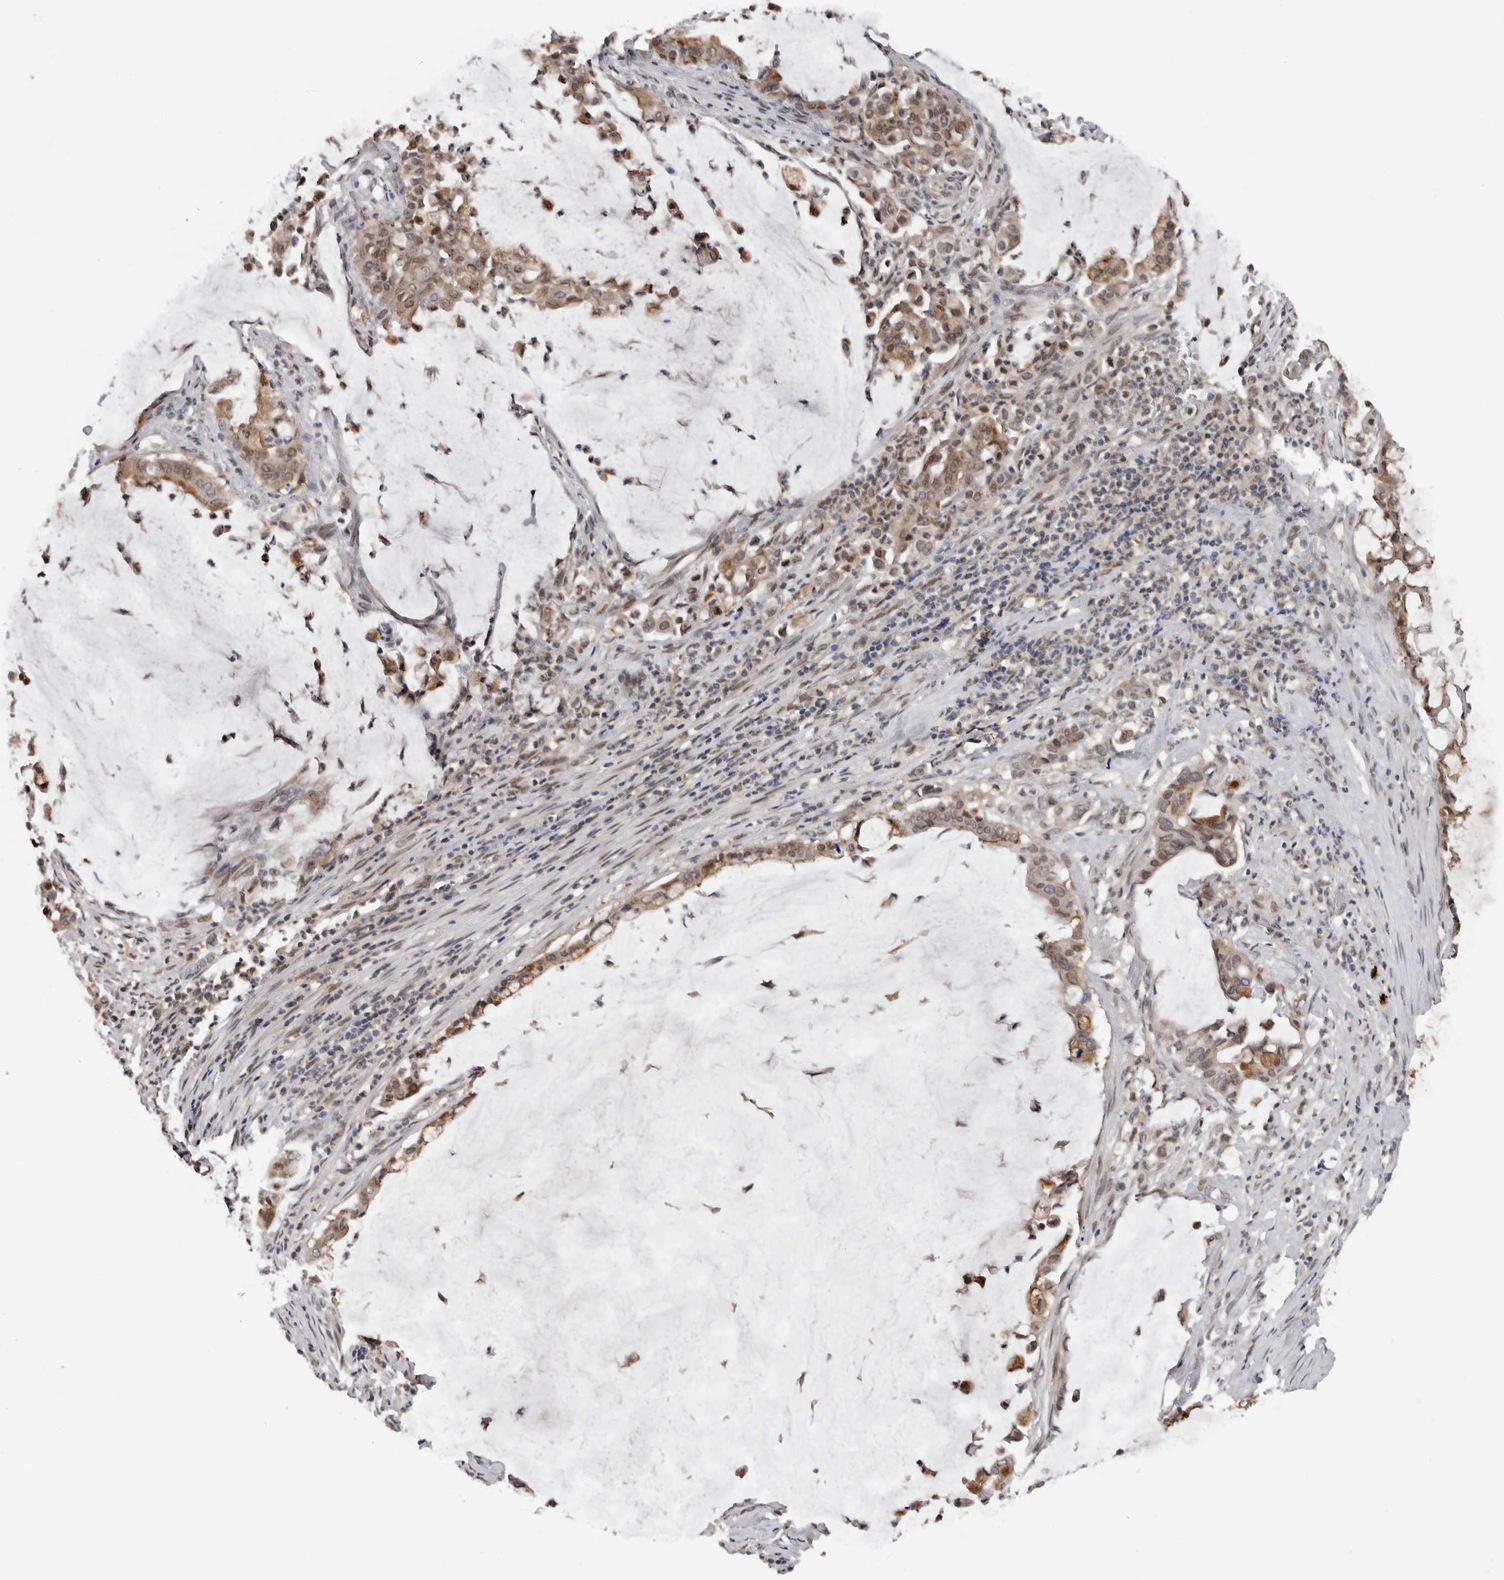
{"staining": {"intensity": "weak", "quantity": ">75%", "location": "cytoplasmic/membranous"}, "tissue": "pancreatic cancer", "cell_type": "Tumor cells", "image_type": "cancer", "snomed": [{"axis": "morphology", "description": "Adenocarcinoma, NOS"}, {"axis": "topography", "description": "Pancreas"}], "caption": "Immunohistochemical staining of human pancreatic cancer (adenocarcinoma) shows low levels of weak cytoplasmic/membranous protein expression in about >75% of tumor cells.", "gene": "KIF2B", "patient": {"sex": "male", "age": 41}}